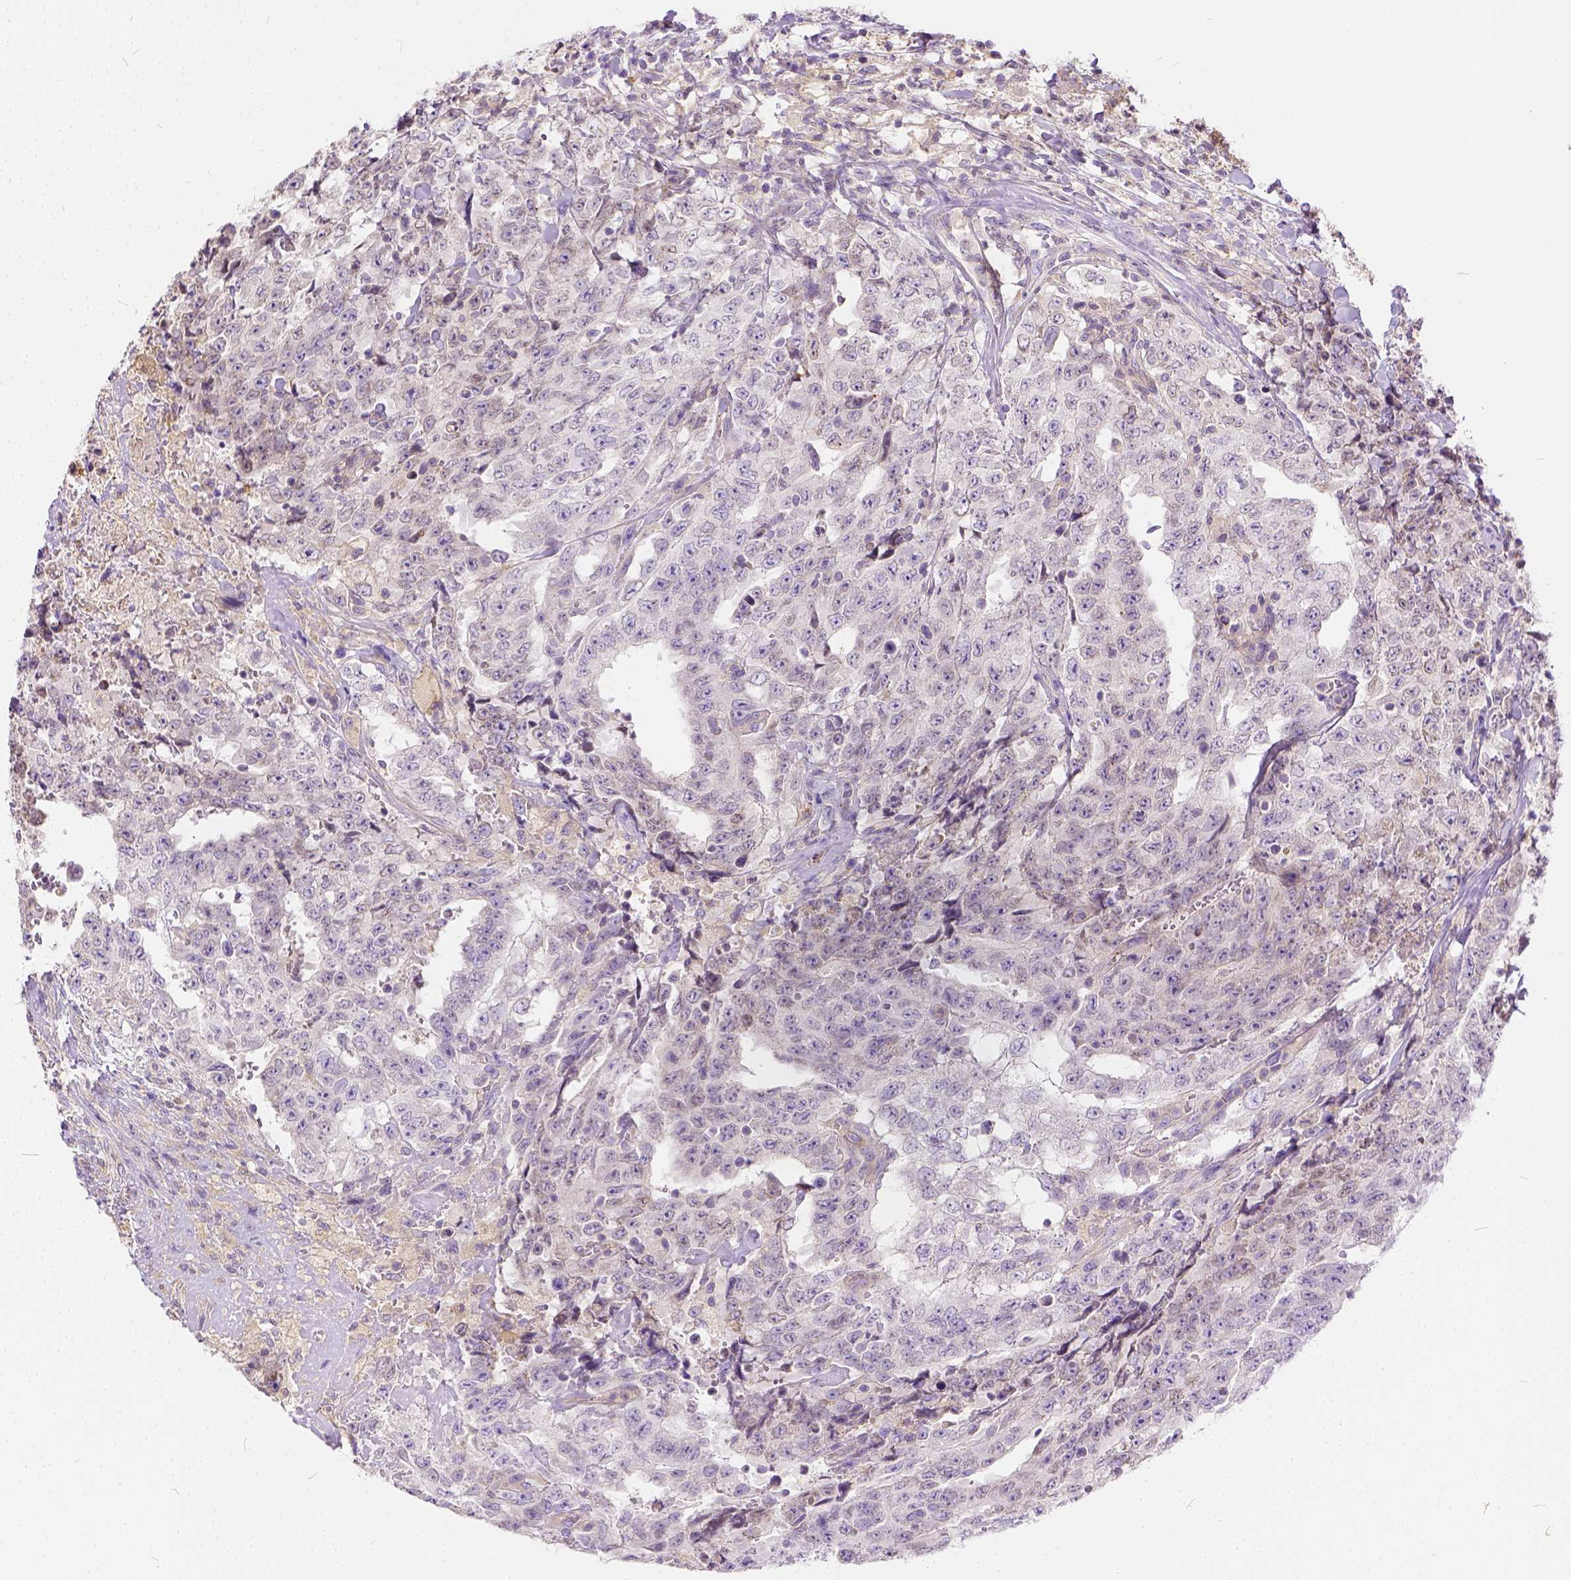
{"staining": {"intensity": "negative", "quantity": "none", "location": "none"}, "tissue": "testis cancer", "cell_type": "Tumor cells", "image_type": "cancer", "snomed": [{"axis": "morphology", "description": "Carcinoma, Embryonal, NOS"}, {"axis": "topography", "description": "Testis"}], "caption": "Embryonal carcinoma (testis) was stained to show a protein in brown. There is no significant staining in tumor cells.", "gene": "CADM4", "patient": {"sex": "male", "age": 24}}